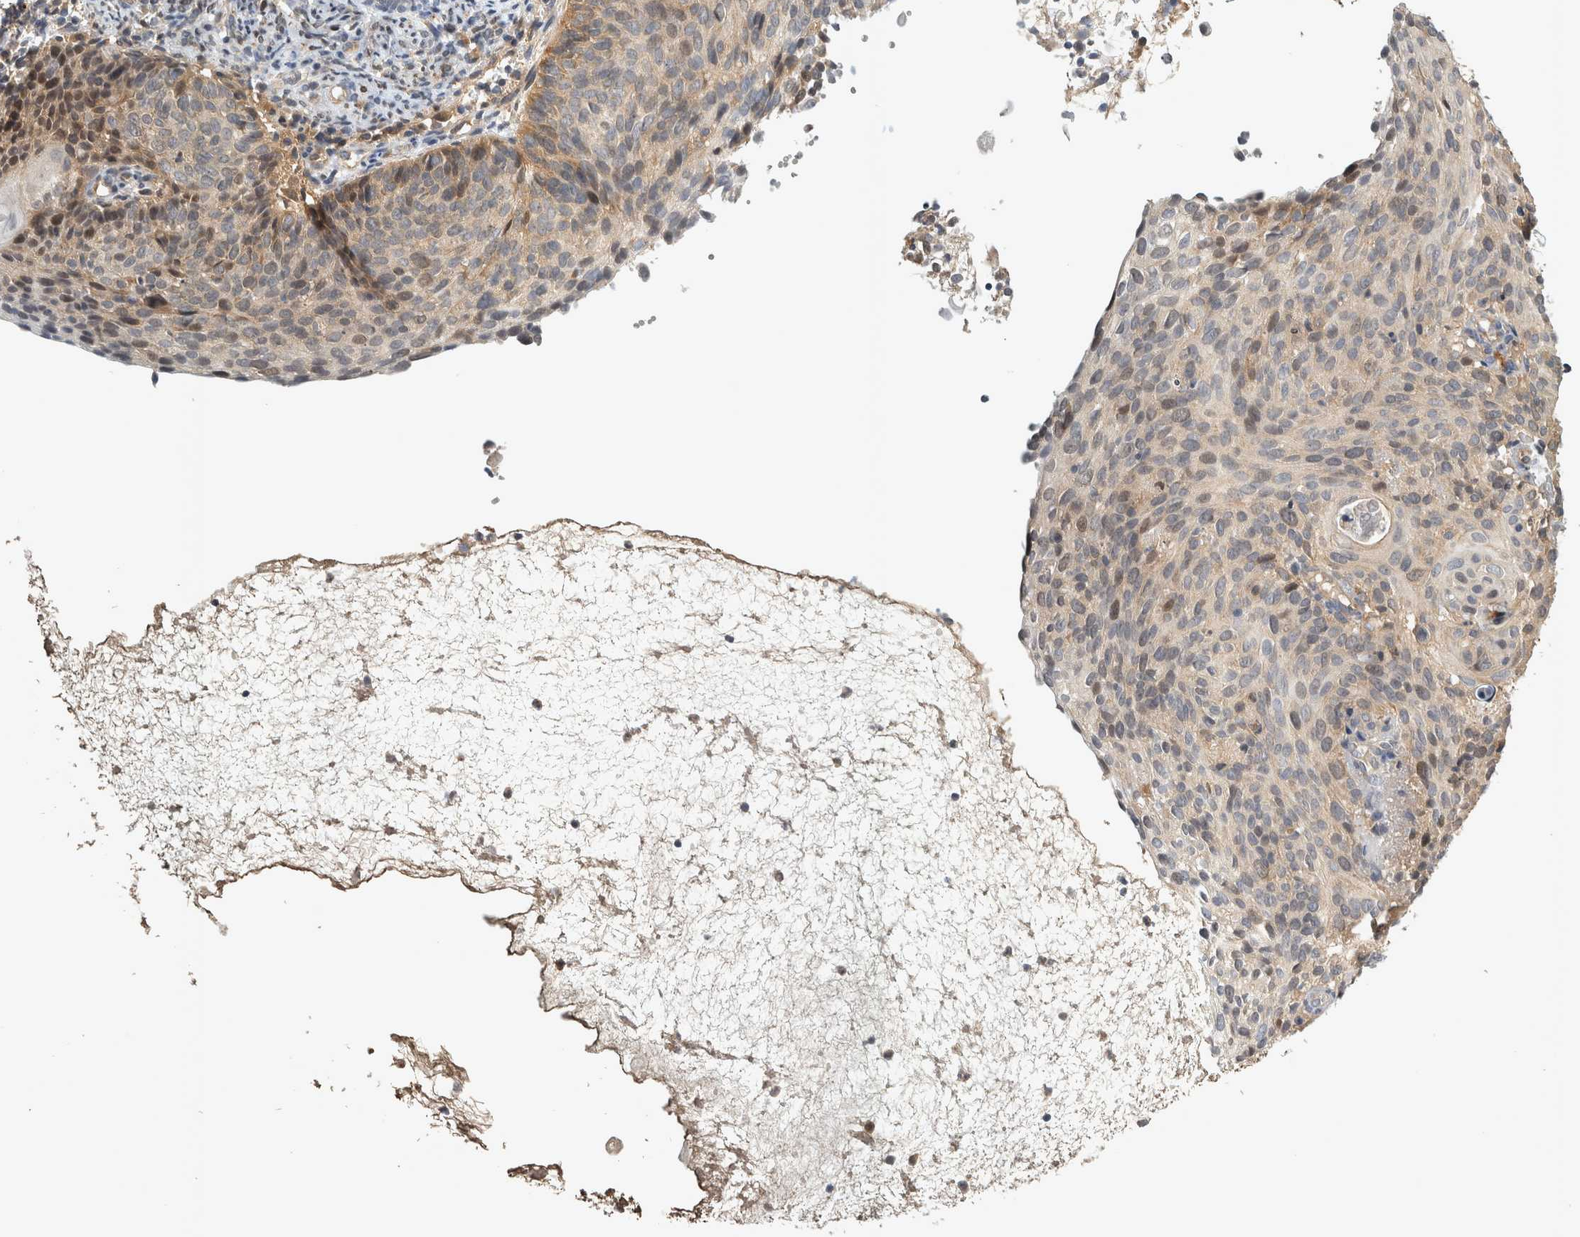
{"staining": {"intensity": "weak", "quantity": "25%-75%", "location": "cytoplasmic/membranous"}, "tissue": "cervical cancer", "cell_type": "Tumor cells", "image_type": "cancer", "snomed": [{"axis": "morphology", "description": "Squamous cell carcinoma, NOS"}, {"axis": "topography", "description": "Cervix"}], "caption": "IHC of human cervical cancer demonstrates low levels of weak cytoplasmic/membranous staining in about 25%-75% of tumor cells.", "gene": "TRMT61B", "patient": {"sex": "female", "age": 74}}